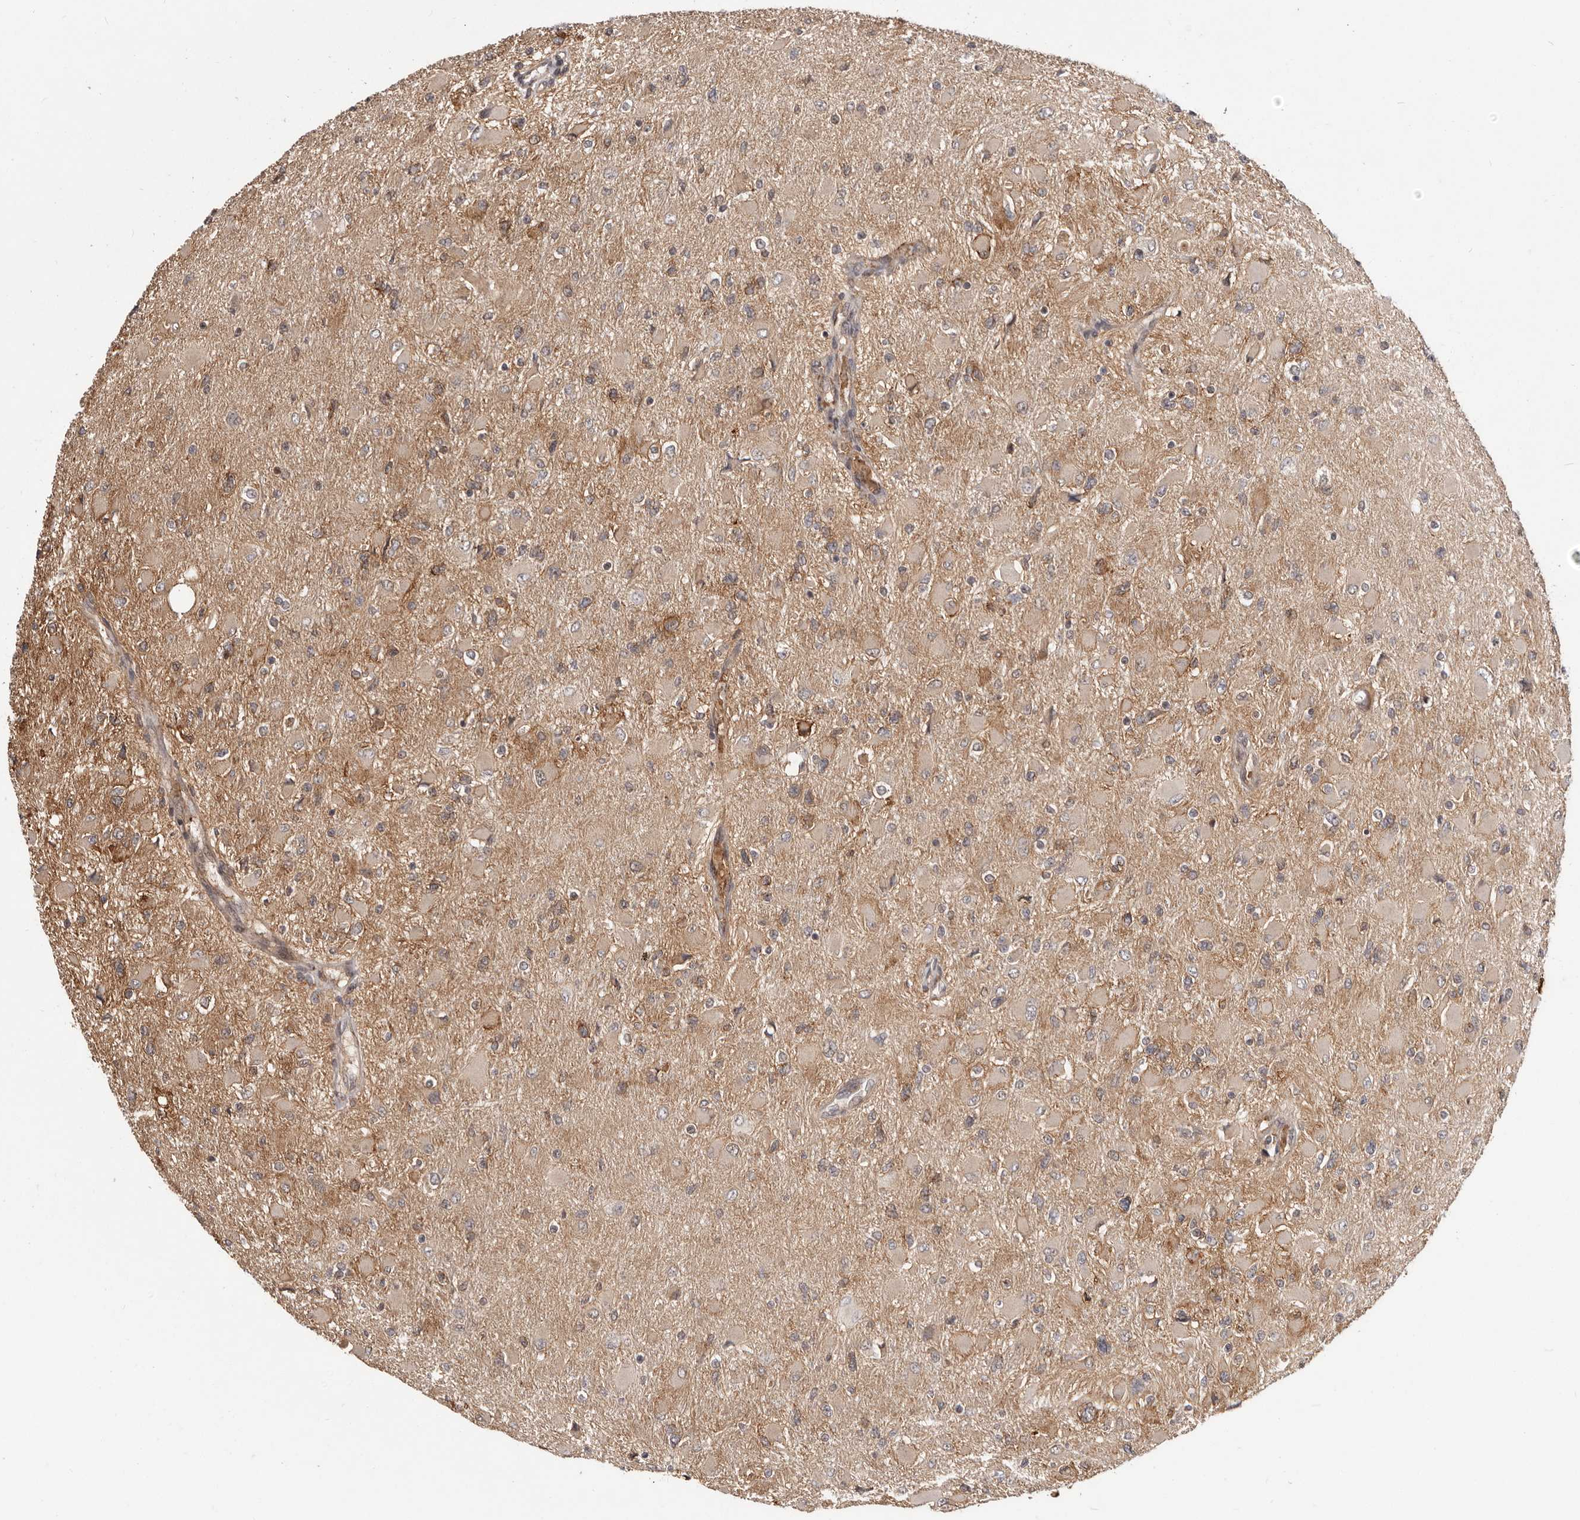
{"staining": {"intensity": "weak", "quantity": "25%-75%", "location": "cytoplasmic/membranous"}, "tissue": "glioma", "cell_type": "Tumor cells", "image_type": "cancer", "snomed": [{"axis": "morphology", "description": "Glioma, malignant, High grade"}, {"axis": "topography", "description": "Cerebral cortex"}], "caption": "Immunohistochemistry image of neoplastic tissue: human glioma stained using IHC reveals low levels of weak protein expression localized specifically in the cytoplasmic/membranous of tumor cells, appearing as a cytoplasmic/membranous brown color.", "gene": "NCOA3", "patient": {"sex": "female", "age": 36}}